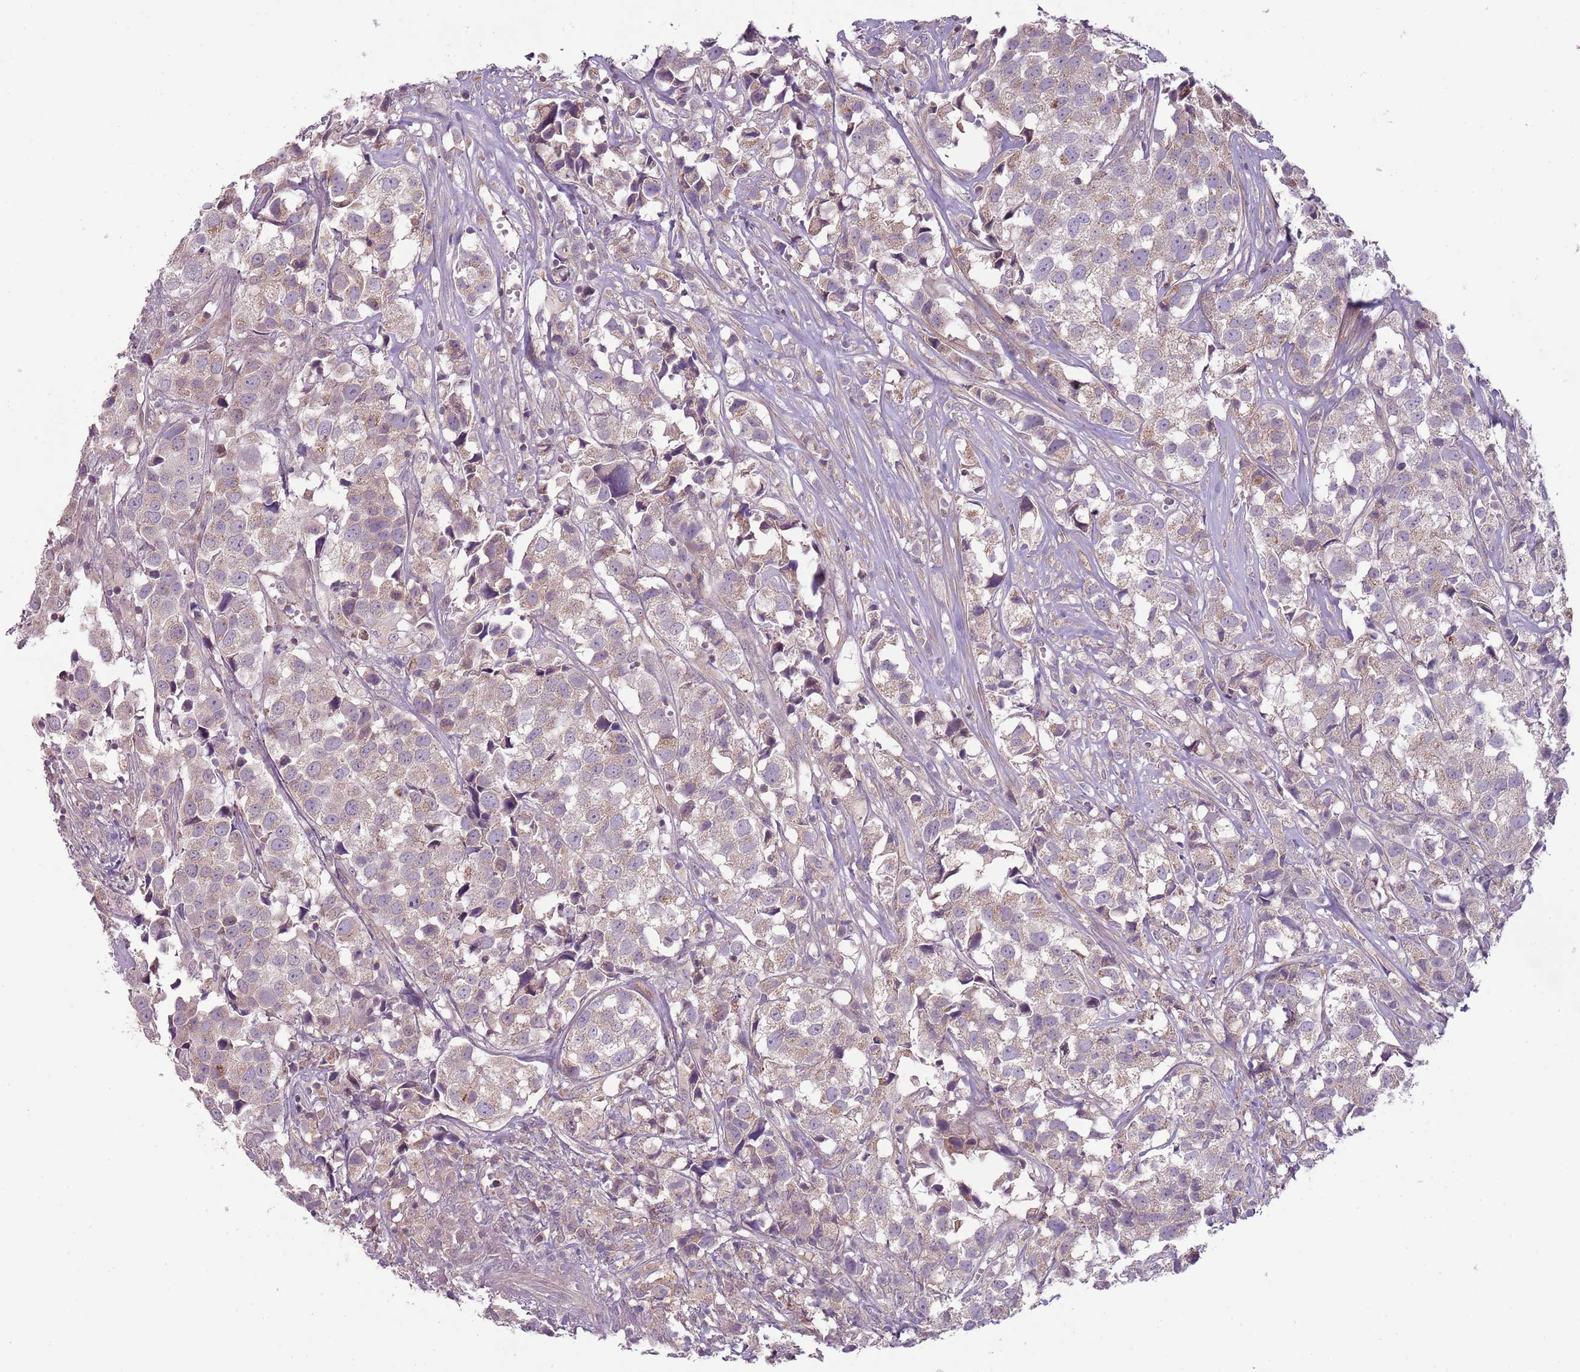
{"staining": {"intensity": "weak", "quantity": "25%-75%", "location": "cytoplasmic/membranous"}, "tissue": "urothelial cancer", "cell_type": "Tumor cells", "image_type": "cancer", "snomed": [{"axis": "morphology", "description": "Urothelial carcinoma, High grade"}, {"axis": "topography", "description": "Urinary bladder"}], "caption": "Urothelial carcinoma (high-grade) stained with immunohistochemistry (IHC) displays weak cytoplasmic/membranous staining in about 25%-75% of tumor cells.", "gene": "DTD2", "patient": {"sex": "female", "age": 75}}